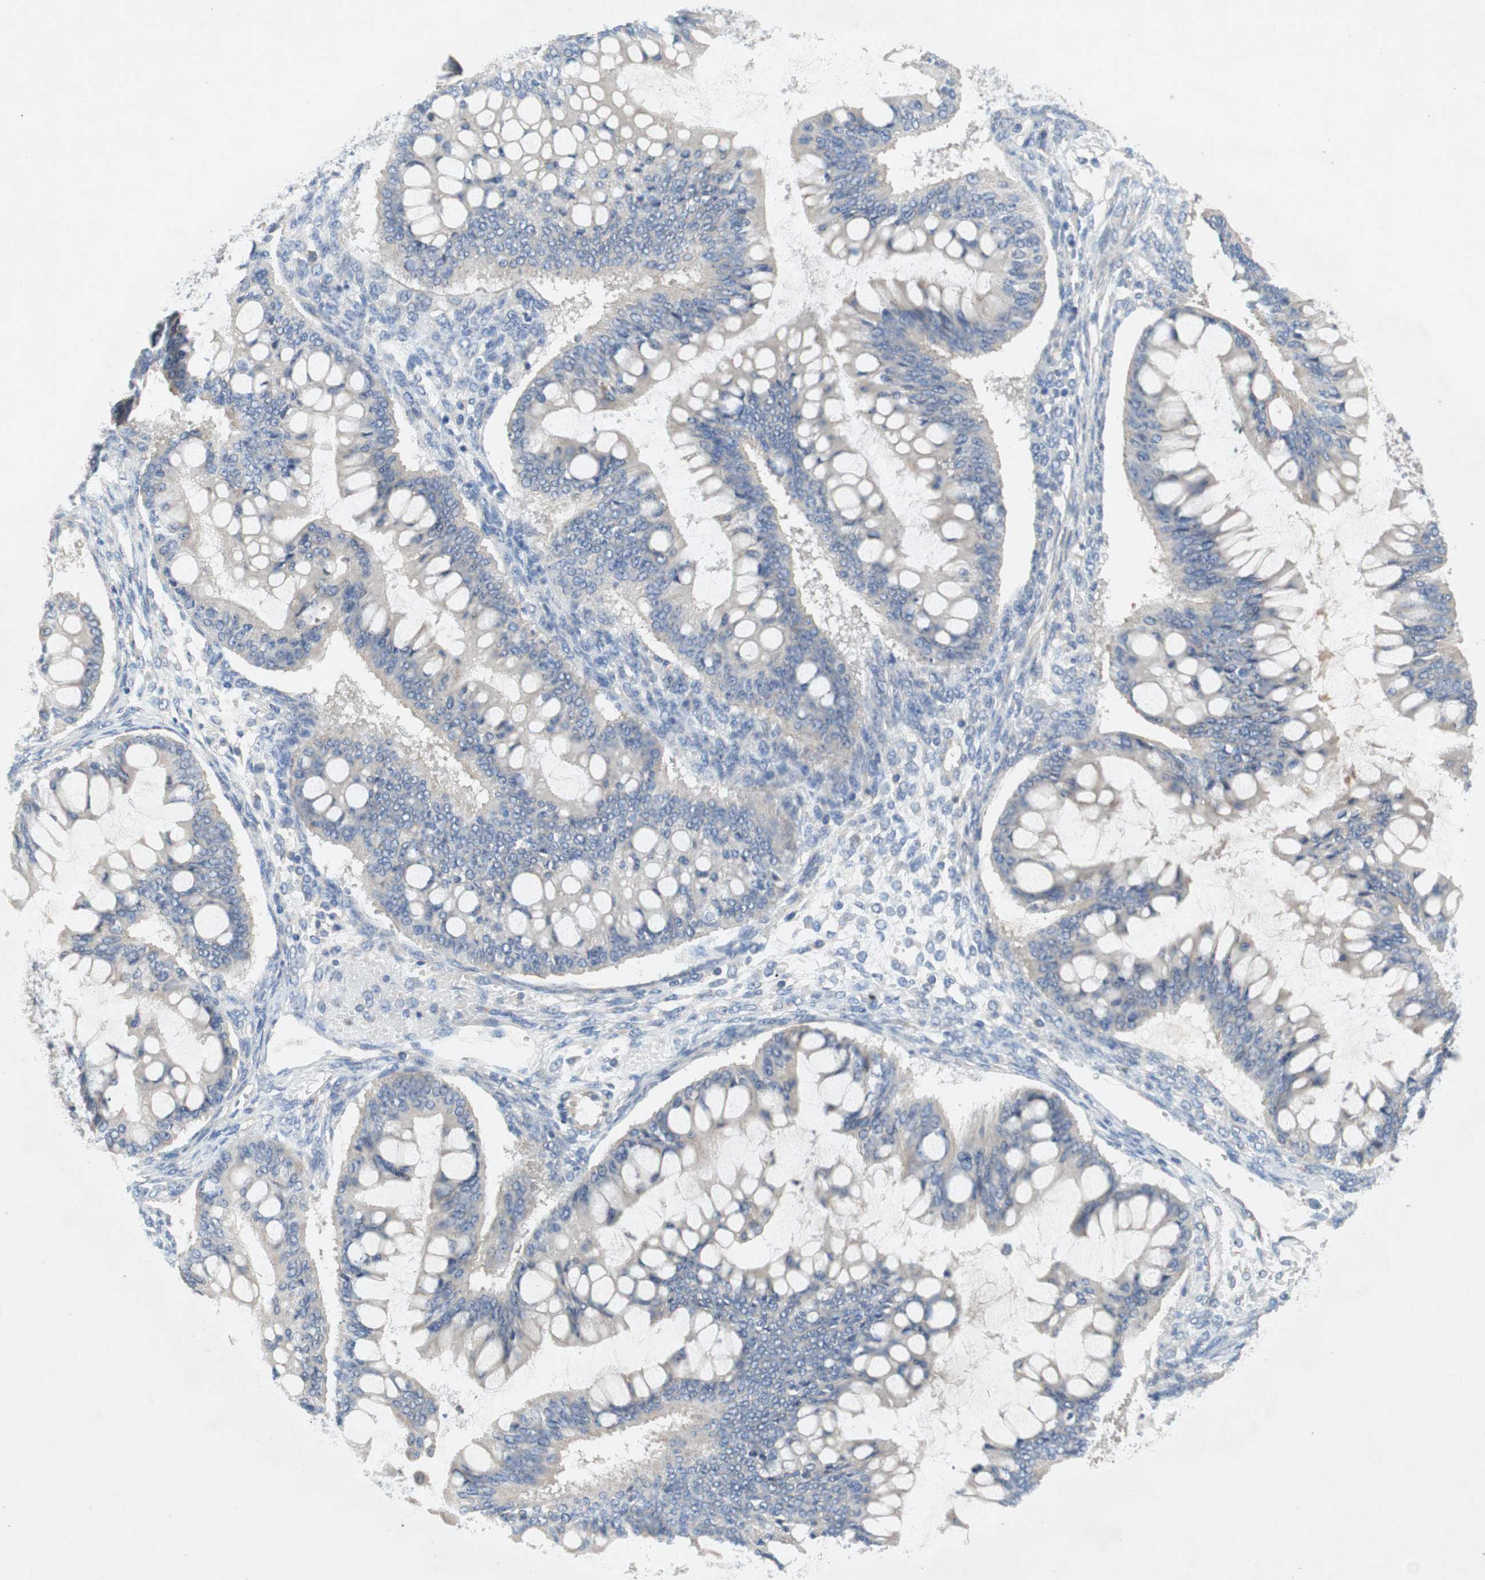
{"staining": {"intensity": "negative", "quantity": "none", "location": "none"}, "tissue": "ovarian cancer", "cell_type": "Tumor cells", "image_type": "cancer", "snomed": [{"axis": "morphology", "description": "Cystadenocarcinoma, mucinous, NOS"}, {"axis": "topography", "description": "Ovary"}], "caption": "Tumor cells are negative for protein expression in human ovarian mucinous cystadenocarcinoma.", "gene": "RELB", "patient": {"sex": "female", "age": 73}}